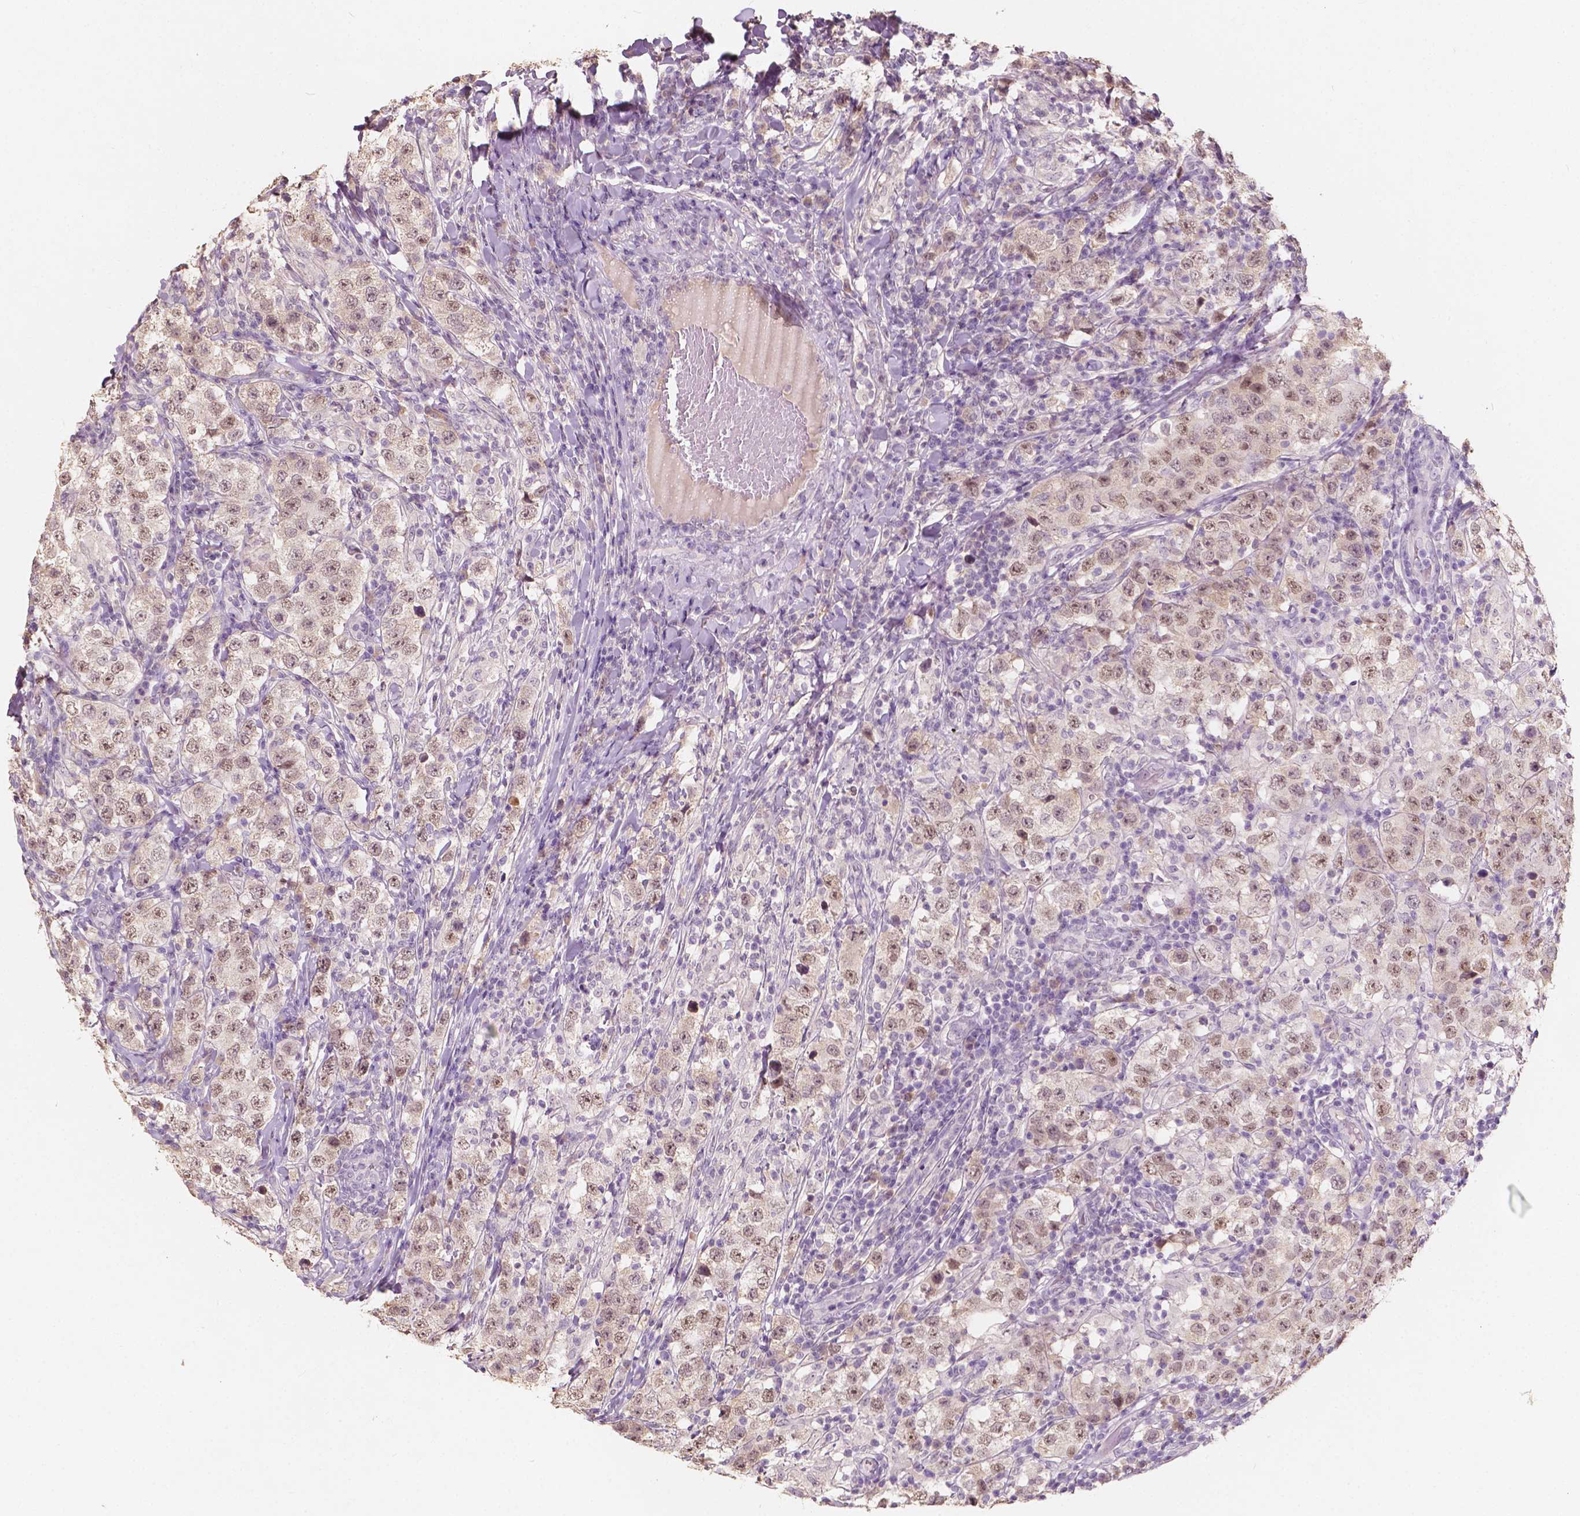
{"staining": {"intensity": "moderate", "quantity": ">75%", "location": "nuclear"}, "tissue": "testis cancer", "cell_type": "Tumor cells", "image_type": "cancer", "snomed": [{"axis": "morphology", "description": "Seminoma, NOS"}, {"axis": "morphology", "description": "Carcinoma, Embryonal, NOS"}, {"axis": "topography", "description": "Testis"}], "caption": "Protein analysis of testis cancer tissue reveals moderate nuclear expression in about >75% of tumor cells.", "gene": "SOX15", "patient": {"sex": "male", "age": 41}}